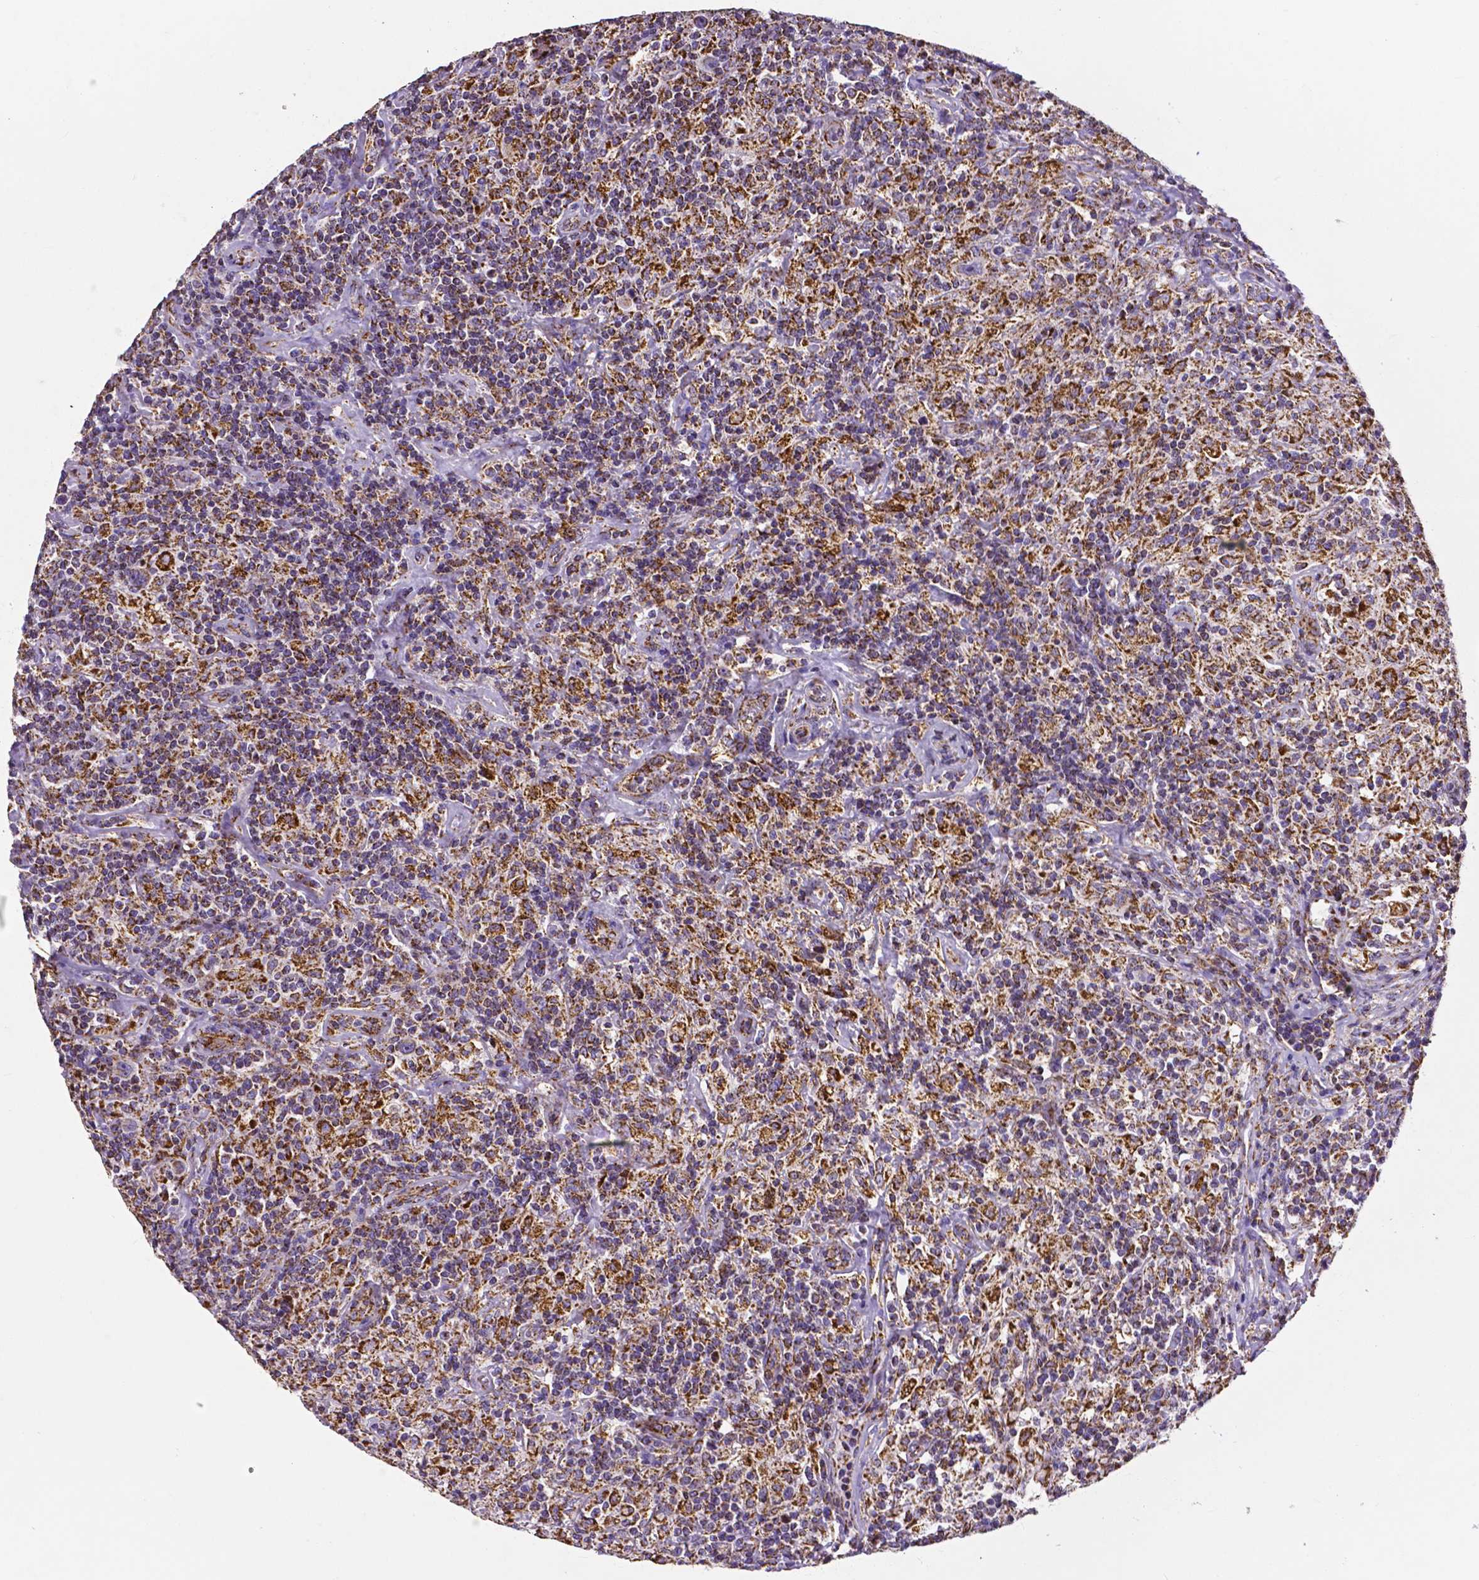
{"staining": {"intensity": "moderate", "quantity": "<25%", "location": "cytoplasmic/membranous"}, "tissue": "lymphoma", "cell_type": "Tumor cells", "image_type": "cancer", "snomed": [{"axis": "morphology", "description": "Hodgkin's disease, NOS"}, {"axis": "topography", "description": "Lymph node"}], "caption": "About <25% of tumor cells in human lymphoma demonstrate moderate cytoplasmic/membranous protein positivity as visualized by brown immunohistochemical staining.", "gene": "MACC1", "patient": {"sex": "male", "age": 70}}